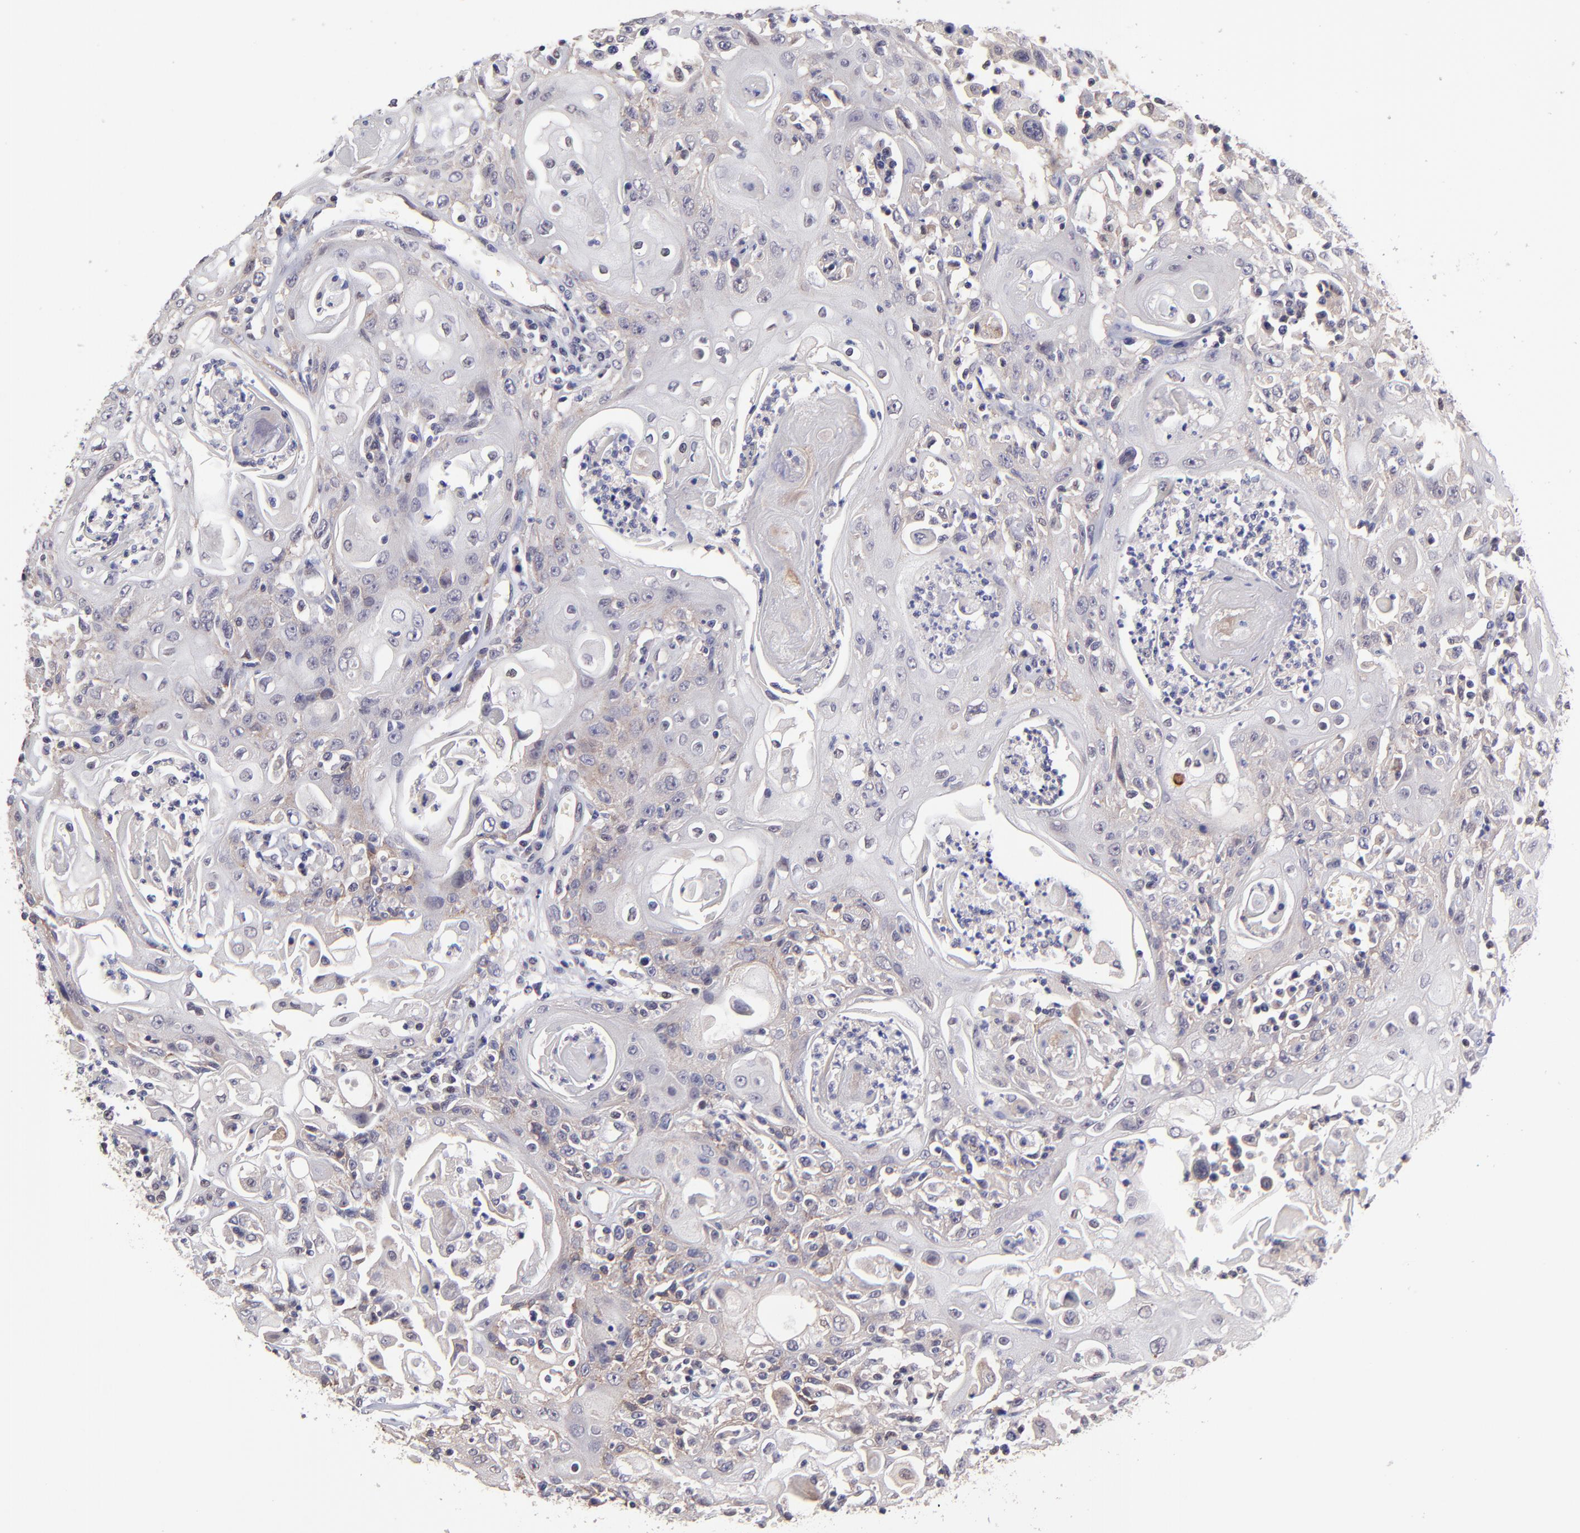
{"staining": {"intensity": "moderate", "quantity": "<25%", "location": "cytoplasmic/membranous"}, "tissue": "head and neck cancer", "cell_type": "Tumor cells", "image_type": "cancer", "snomed": [{"axis": "morphology", "description": "Squamous cell carcinoma, NOS"}, {"axis": "topography", "description": "Oral tissue"}, {"axis": "topography", "description": "Head-Neck"}], "caption": "Moderate cytoplasmic/membranous positivity is seen in approximately <25% of tumor cells in head and neck cancer (squamous cell carcinoma).", "gene": "NSF", "patient": {"sex": "female", "age": 76}}